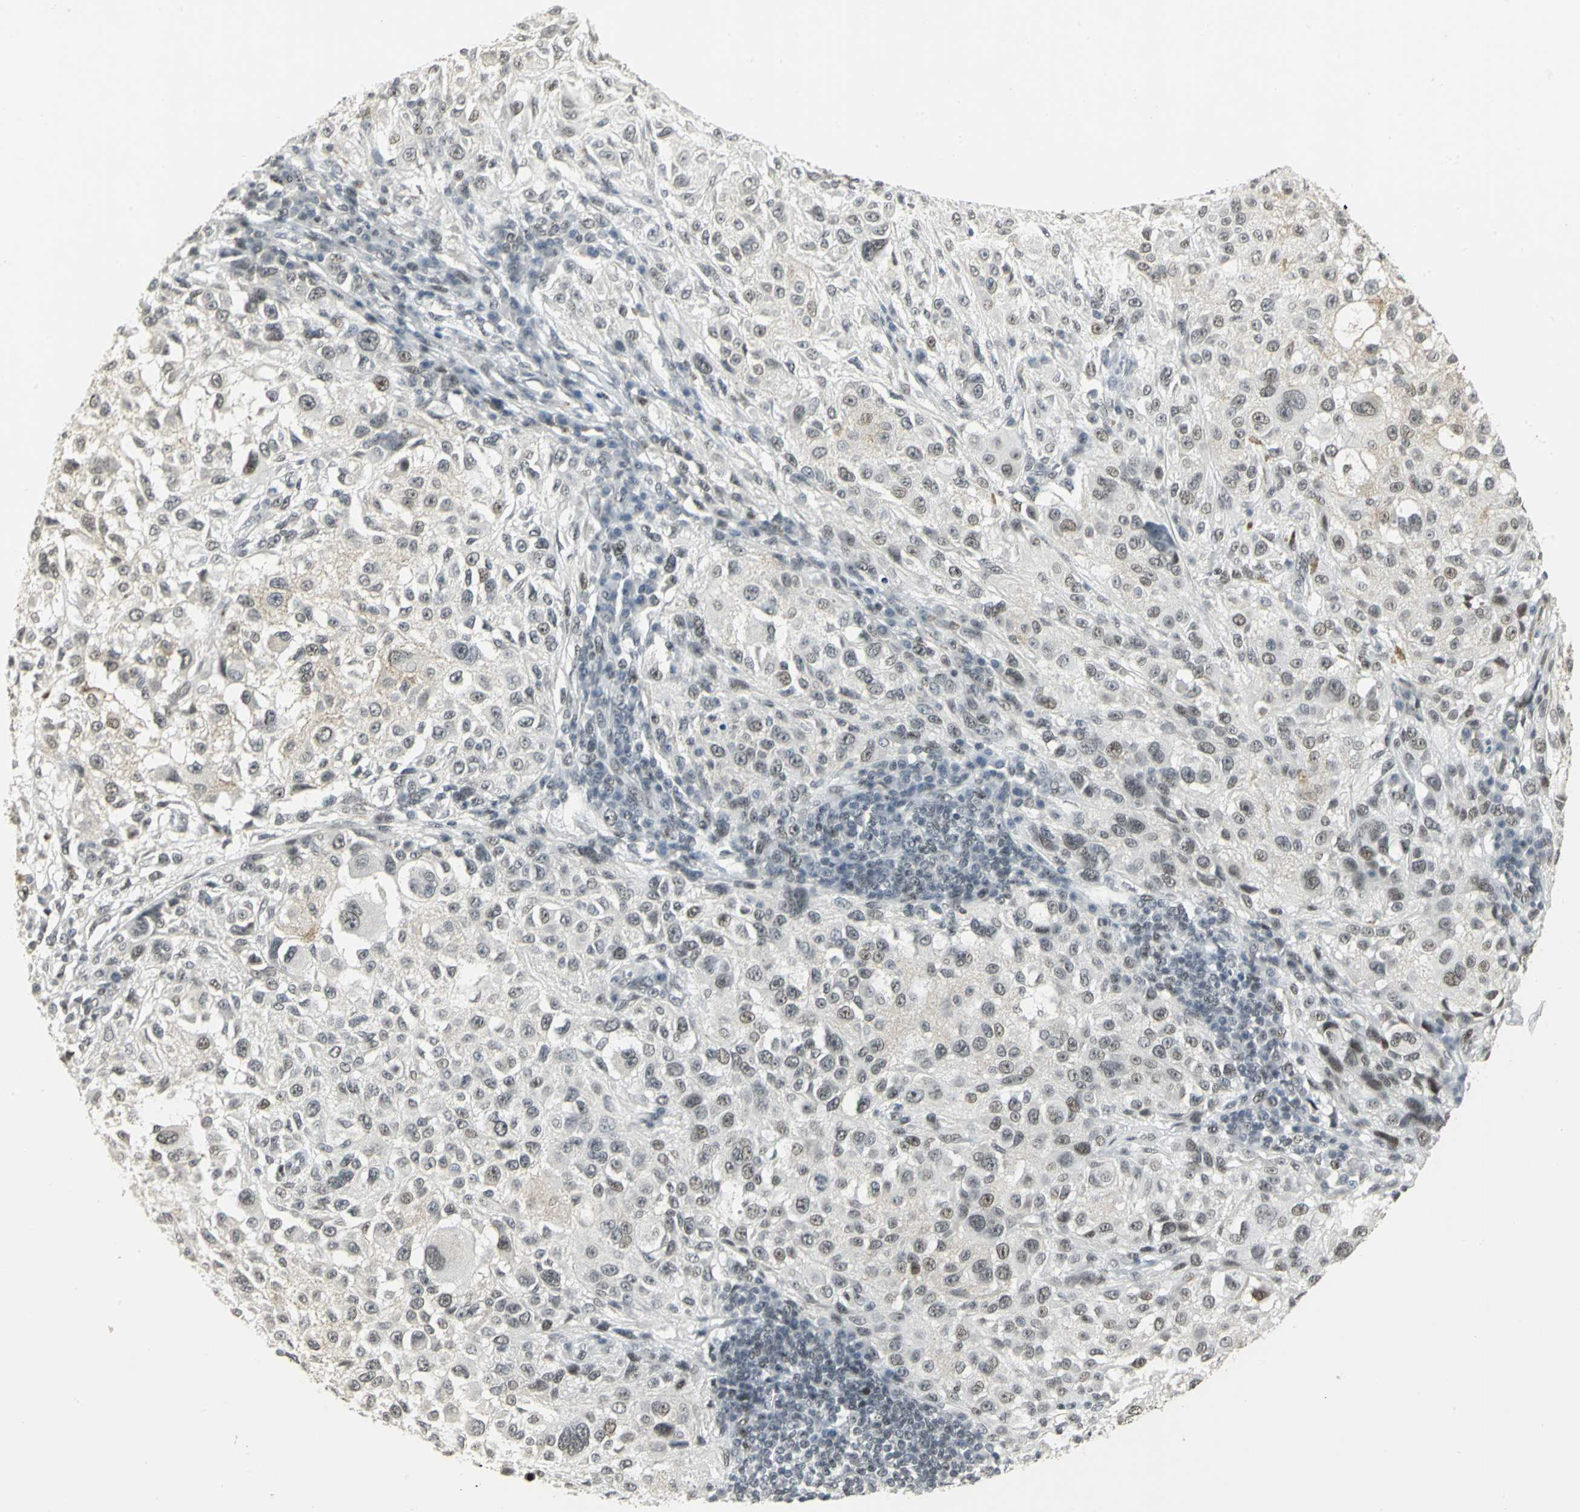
{"staining": {"intensity": "moderate", "quantity": ">75%", "location": "nuclear"}, "tissue": "melanoma", "cell_type": "Tumor cells", "image_type": "cancer", "snomed": [{"axis": "morphology", "description": "Necrosis, NOS"}, {"axis": "morphology", "description": "Malignant melanoma, NOS"}, {"axis": "topography", "description": "Skin"}], "caption": "A medium amount of moderate nuclear staining is appreciated in about >75% of tumor cells in malignant melanoma tissue.", "gene": "CBX3", "patient": {"sex": "female", "age": 87}}